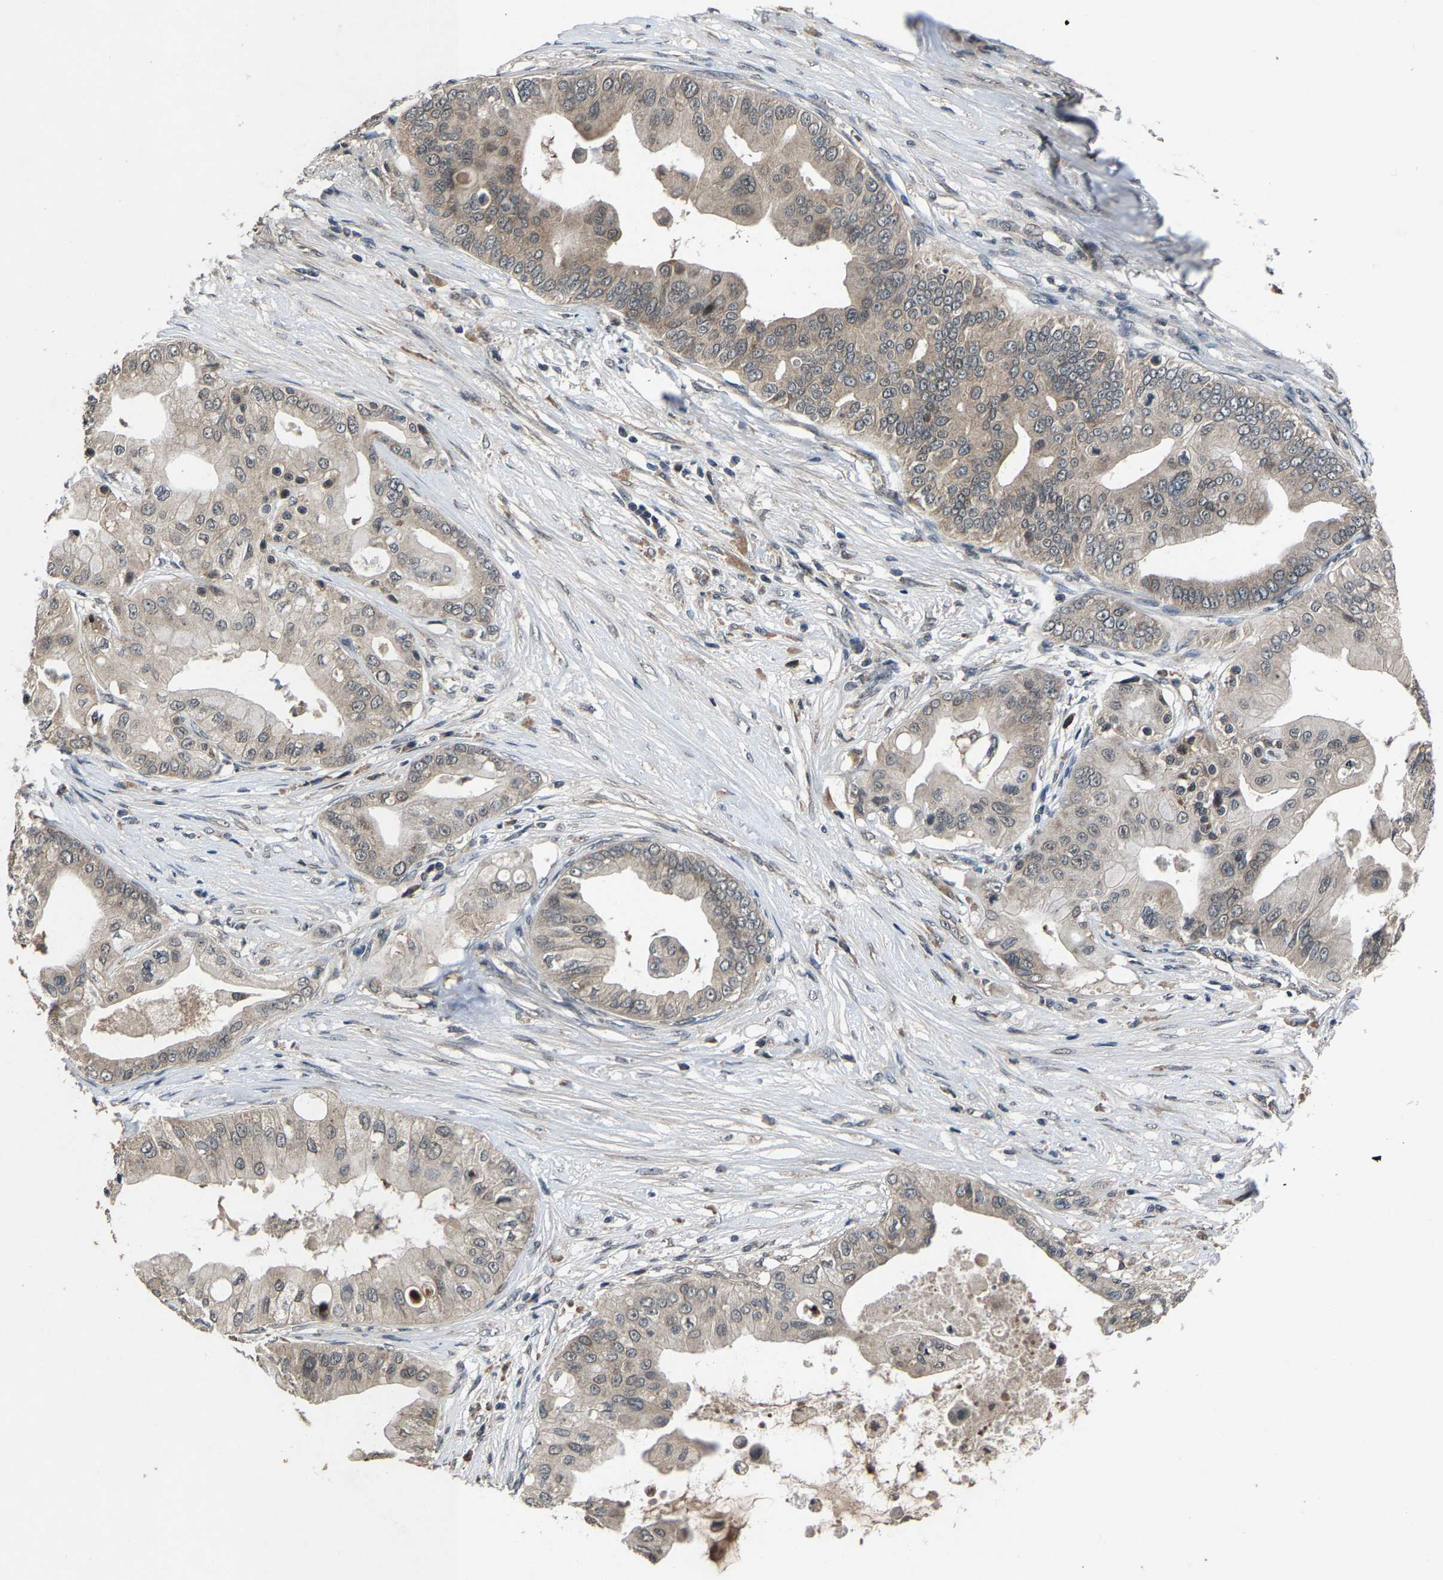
{"staining": {"intensity": "weak", "quantity": ">75%", "location": "cytoplasmic/membranous"}, "tissue": "pancreatic cancer", "cell_type": "Tumor cells", "image_type": "cancer", "snomed": [{"axis": "morphology", "description": "Adenocarcinoma, NOS"}, {"axis": "topography", "description": "Pancreas"}], "caption": "A low amount of weak cytoplasmic/membranous expression is present in approximately >75% of tumor cells in pancreatic cancer tissue.", "gene": "HUWE1", "patient": {"sex": "female", "age": 75}}